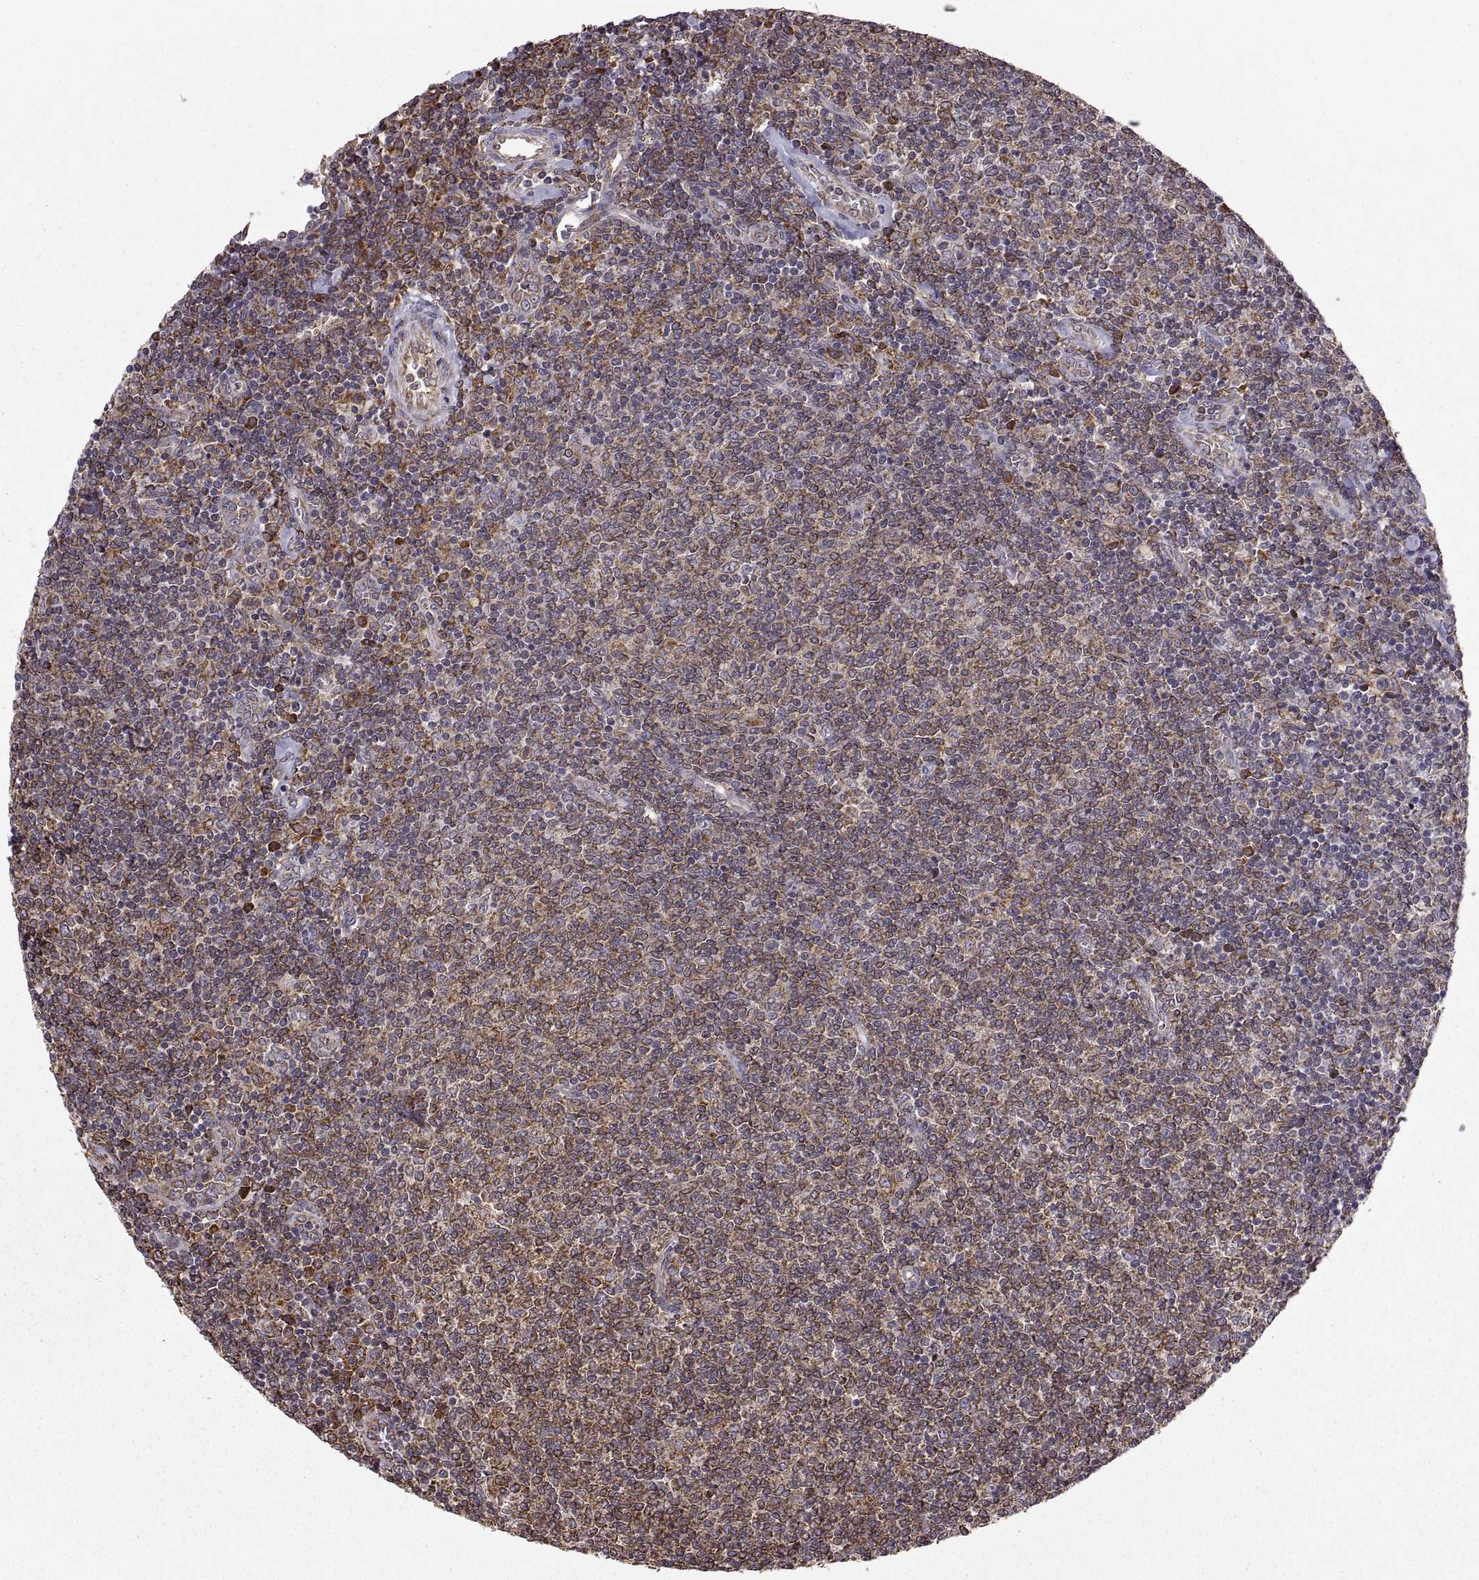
{"staining": {"intensity": "moderate", "quantity": ">75%", "location": "cytoplasmic/membranous"}, "tissue": "lymphoma", "cell_type": "Tumor cells", "image_type": "cancer", "snomed": [{"axis": "morphology", "description": "Malignant lymphoma, non-Hodgkin's type, Low grade"}, {"axis": "topography", "description": "Lymph node"}], "caption": "This histopathology image exhibits immunohistochemistry staining of lymphoma, with medium moderate cytoplasmic/membranous positivity in approximately >75% of tumor cells.", "gene": "PDIA3", "patient": {"sex": "male", "age": 52}}